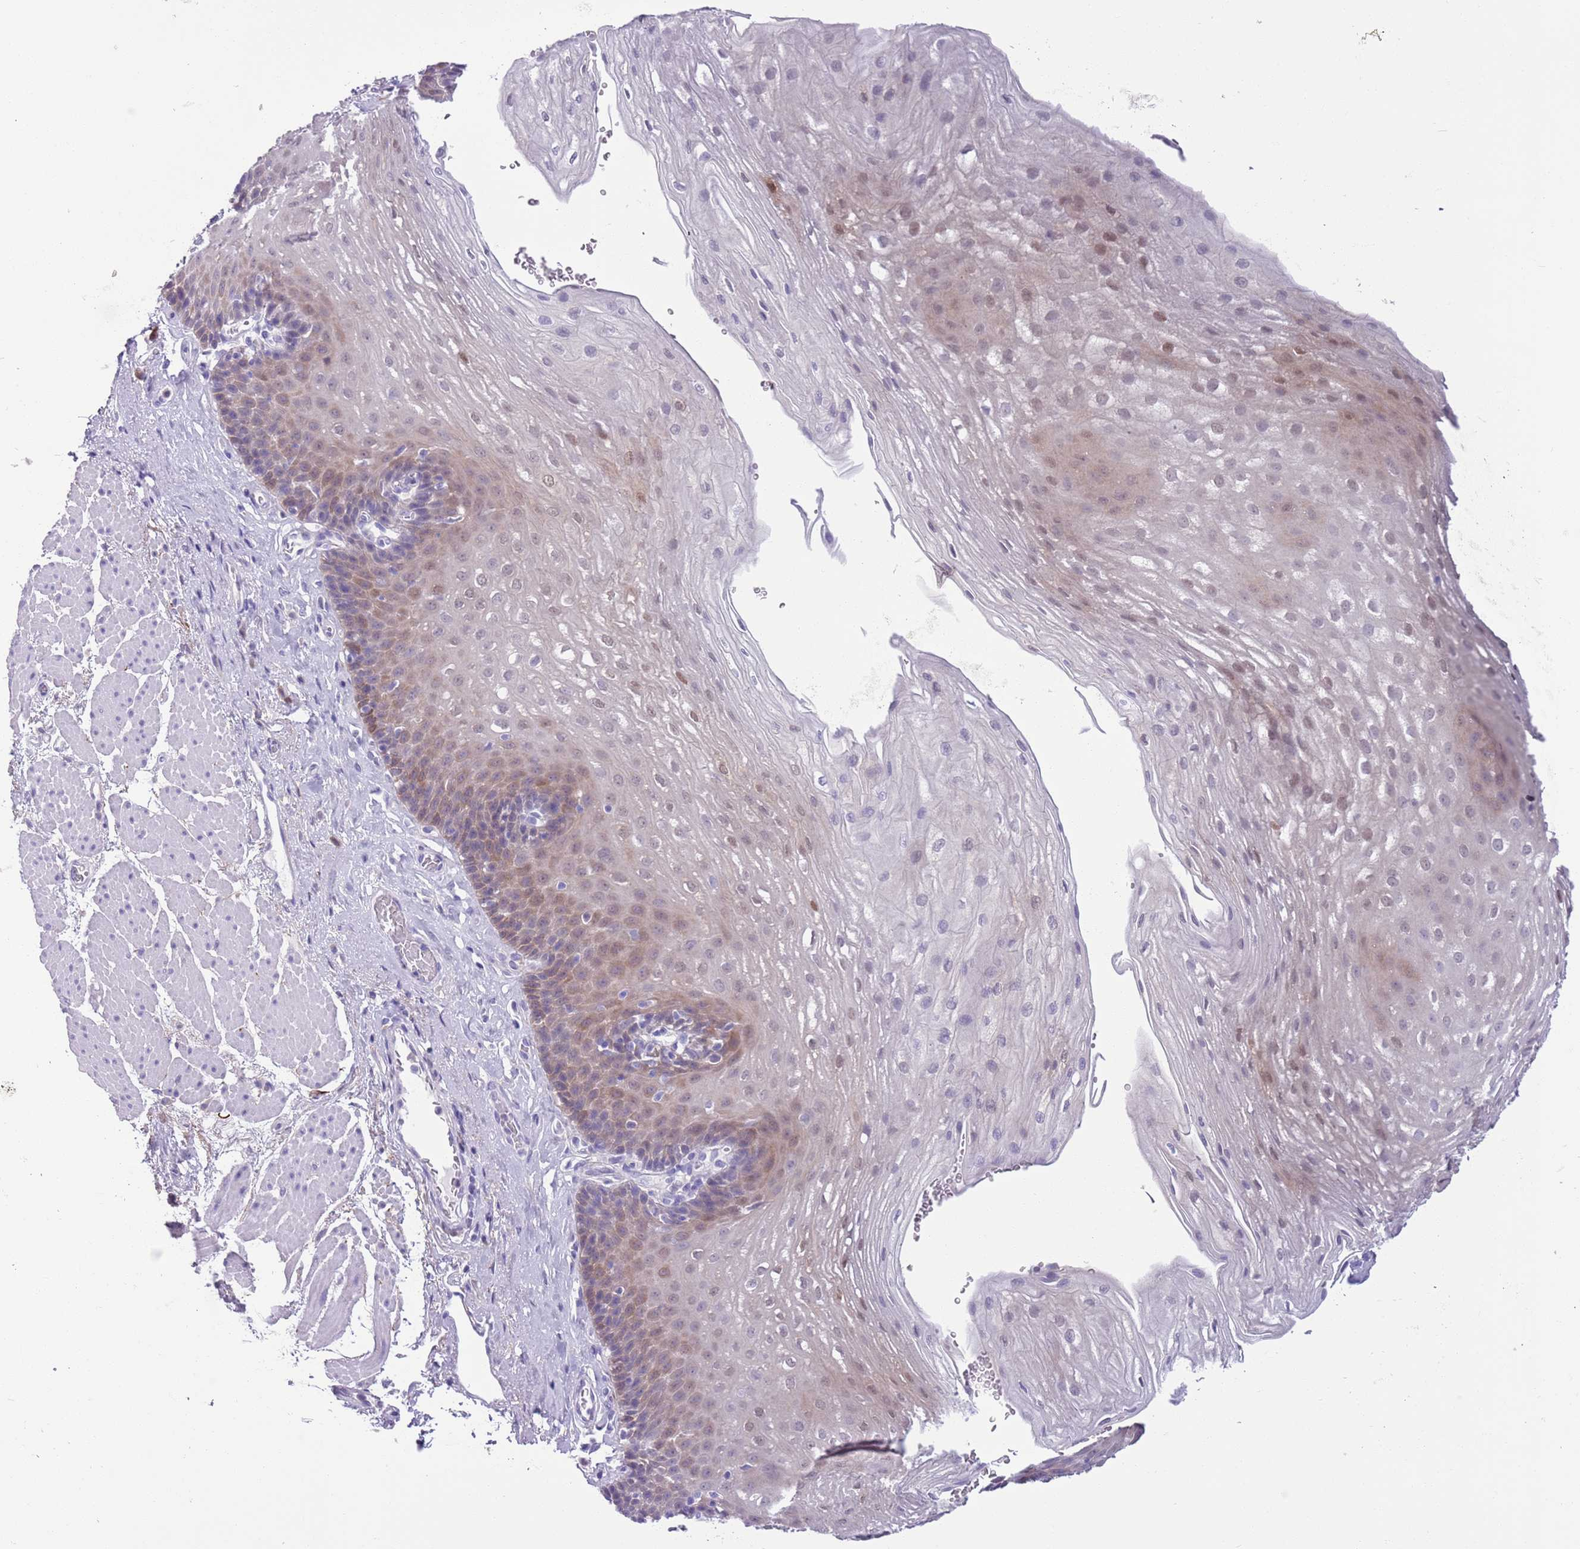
{"staining": {"intensity": "weak", "quantity": "25%-75%", "location": "cytoplasmic/membranous,nuclear"}, "tissue": "esophagus", "cell_type": "Squamous epithelial cells", "image_type": "normal", "snomed": [{"axis": "morphology", "description": "Normal tissue, NOS"}, {"axis": "topography", "description": "Esophagus"}], "caption": "Benign esophagus was stained to show a protein in brown. There is low levels of weak cytoplasmic/membranous,nuclear positivity in about 25%-75% of squamous epithelial cells. (DAB (3,3'-diaminobenzidine) IHC with brightfield microscopy, high magnification).", "gene": "PFKFB2", "patient": {"sex": "female", "age": 66}}